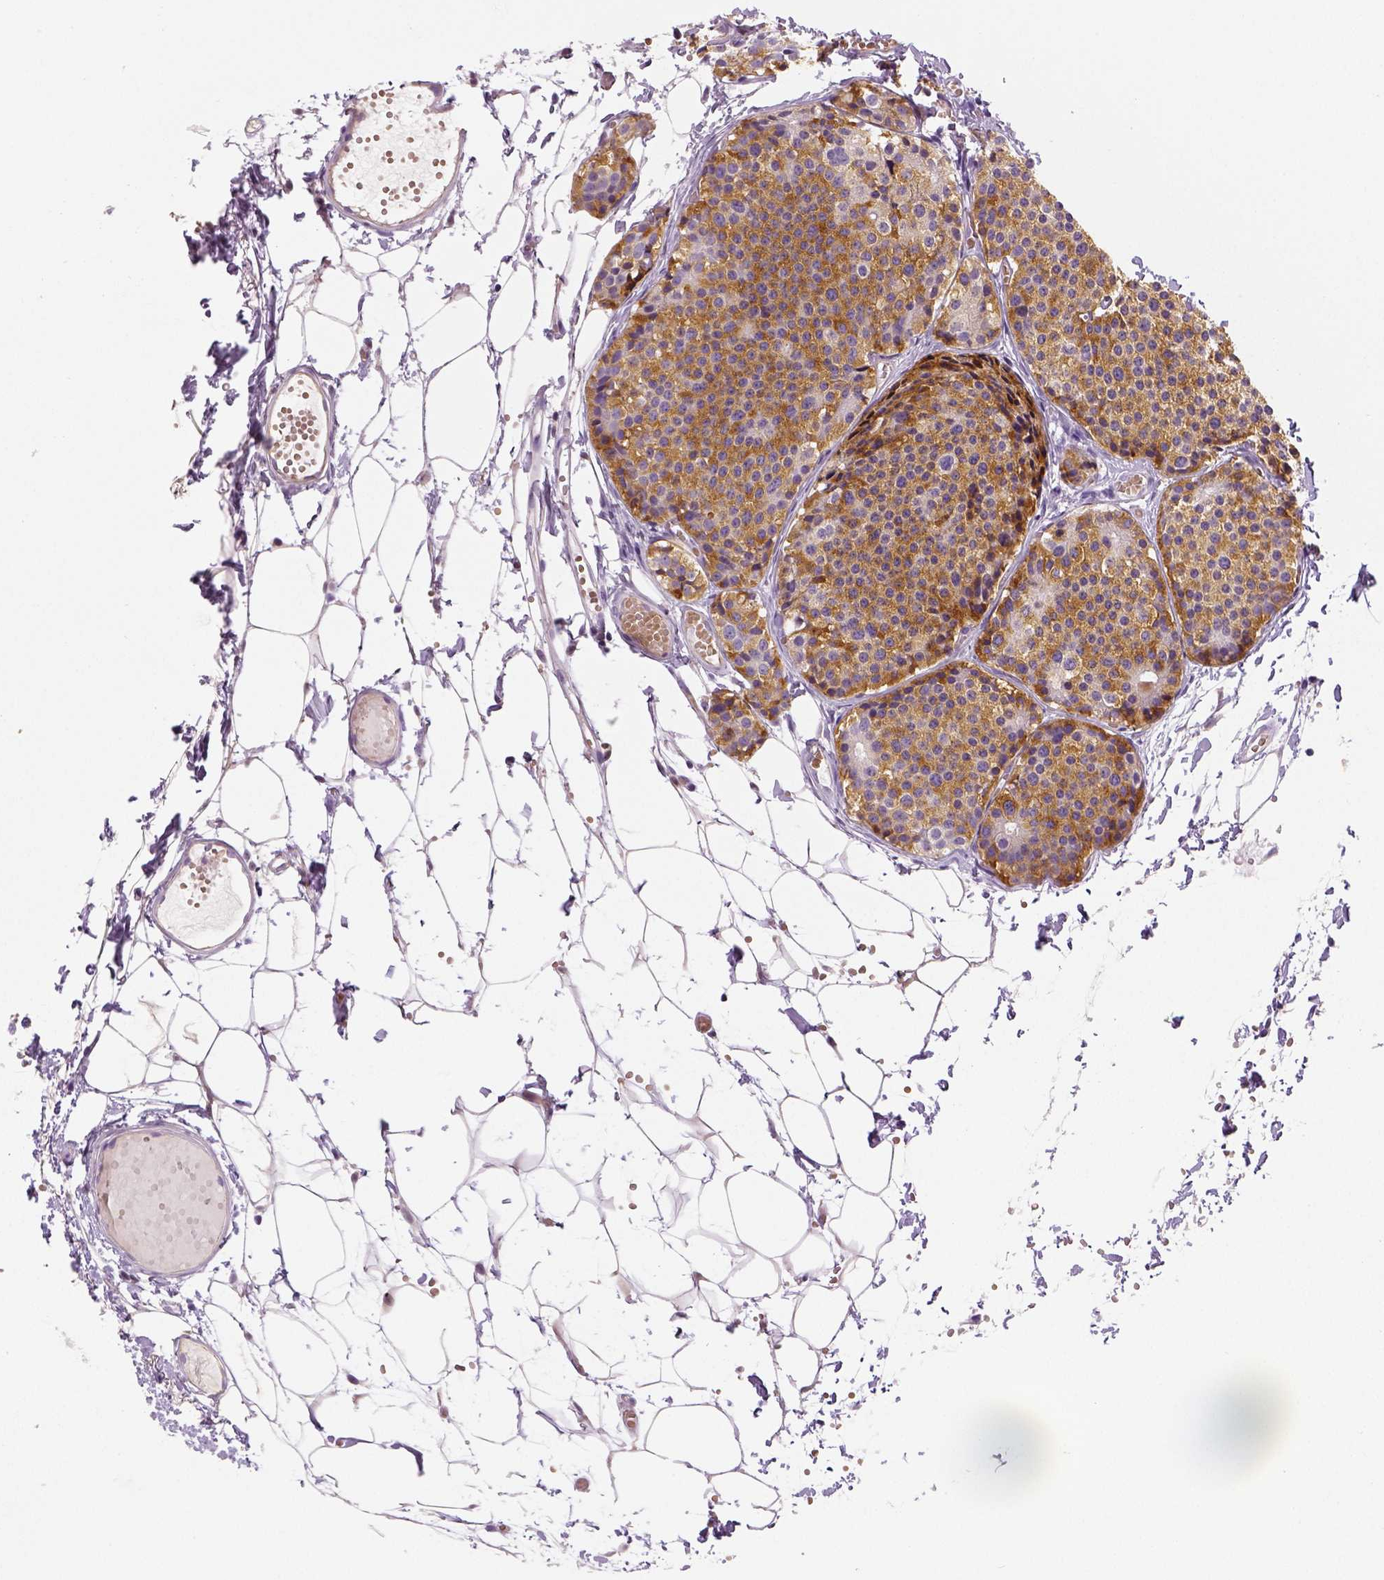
{"staining": {"intensity": "moderate", "quantity": ">75%", "location": "cytoplasmic/membranous"}, "tissue": "carcinoid", "cell_type": "Tumor cells", "image_type": "cancer", "snomed": [{"axis": "morphology", "description": "Carcinoid, malignant, NOS"}, {"axis": "topography", "description": "Small intestine"}], "caption": "Protein staining of carcinoid tissue reveals moderate cytoplasmic/membranous expression in approximately >75% of tumor cells.", "gene": "TSPAN7", "patient": {"sex": "female", "age": 65}}